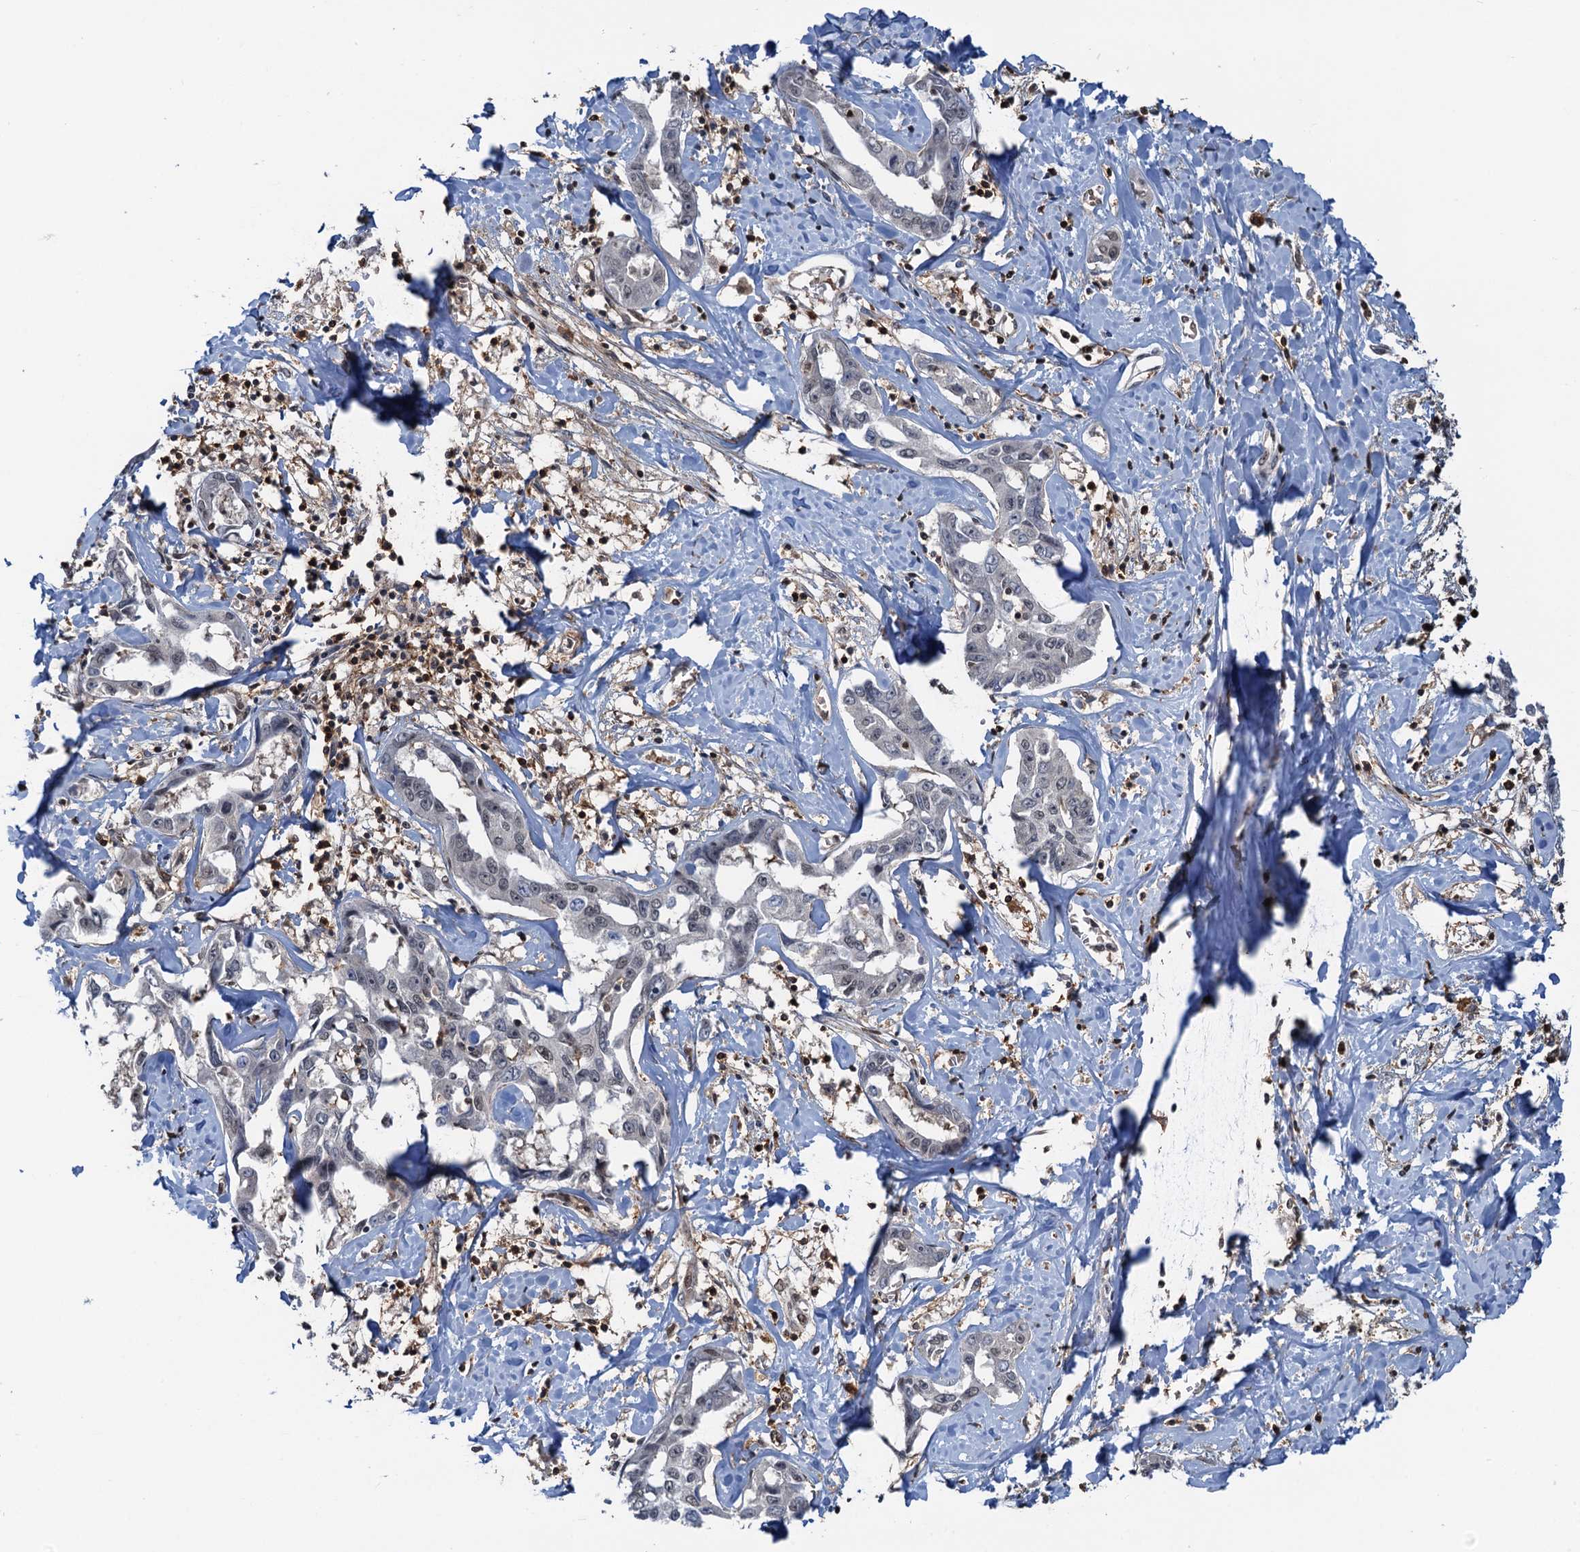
{"staining": {"intensity": "weak", "quantity": "<25%", "location": "nuclear"}, "tissue": "liver cancer", "cell_type": "Tumor cells", "image_type": "cancer", "snomed": [{"axis": "morphology", "description": "Cholangiocarcinoma"}, {"axis": "topography", "description": "Liver"}], "caption": "Tumor cells show no significant staining in cholangiocarcinoma (liver). (Stains: DAB IHC with hematoxylin counter stain, Microscopy: brightfield microscopy at high magnification).", "gene": "ZNF609", "patient": {"sex": "male", "age": 59}}